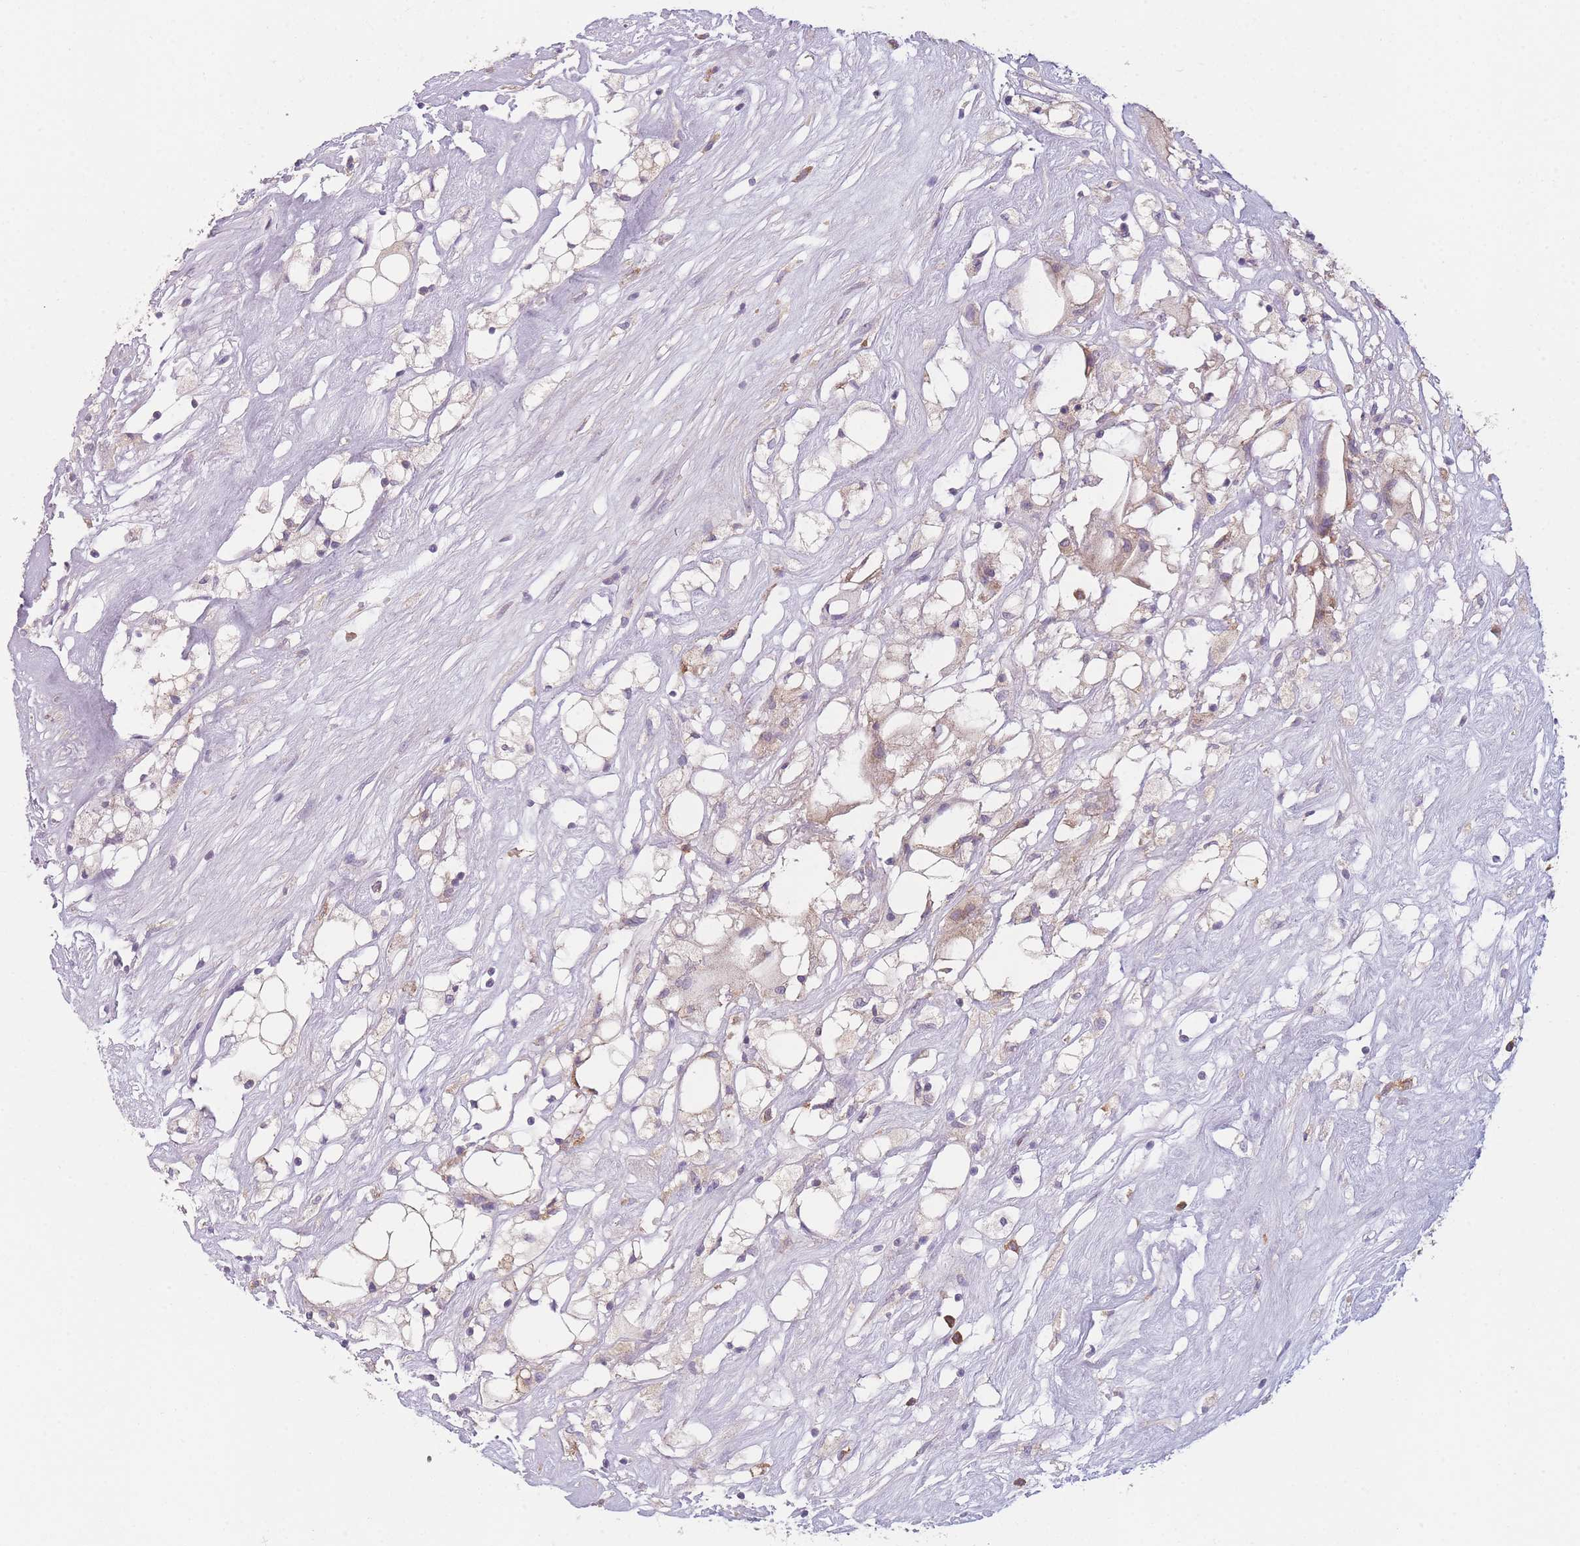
{"staining": {"intensity": "negative", "quantity": "none", "location": "none"}, "tissue": "renal cancer", "cell_type": "Tumor cells", "image_type": "cancer", "snomed": [{"axis": "morphology", "description": "Adenocarcinoma, NOS"}, {"axis": "topography", "description": "Kidney"}], "caption": "A high-resolution photomicrograph shows immunohistochemistry staining of renal adenocarcinoma, which shows no significant positivity in tumor cells.", "gene": "PRAM1", "patient": {"sex": "male", "age": 59}}